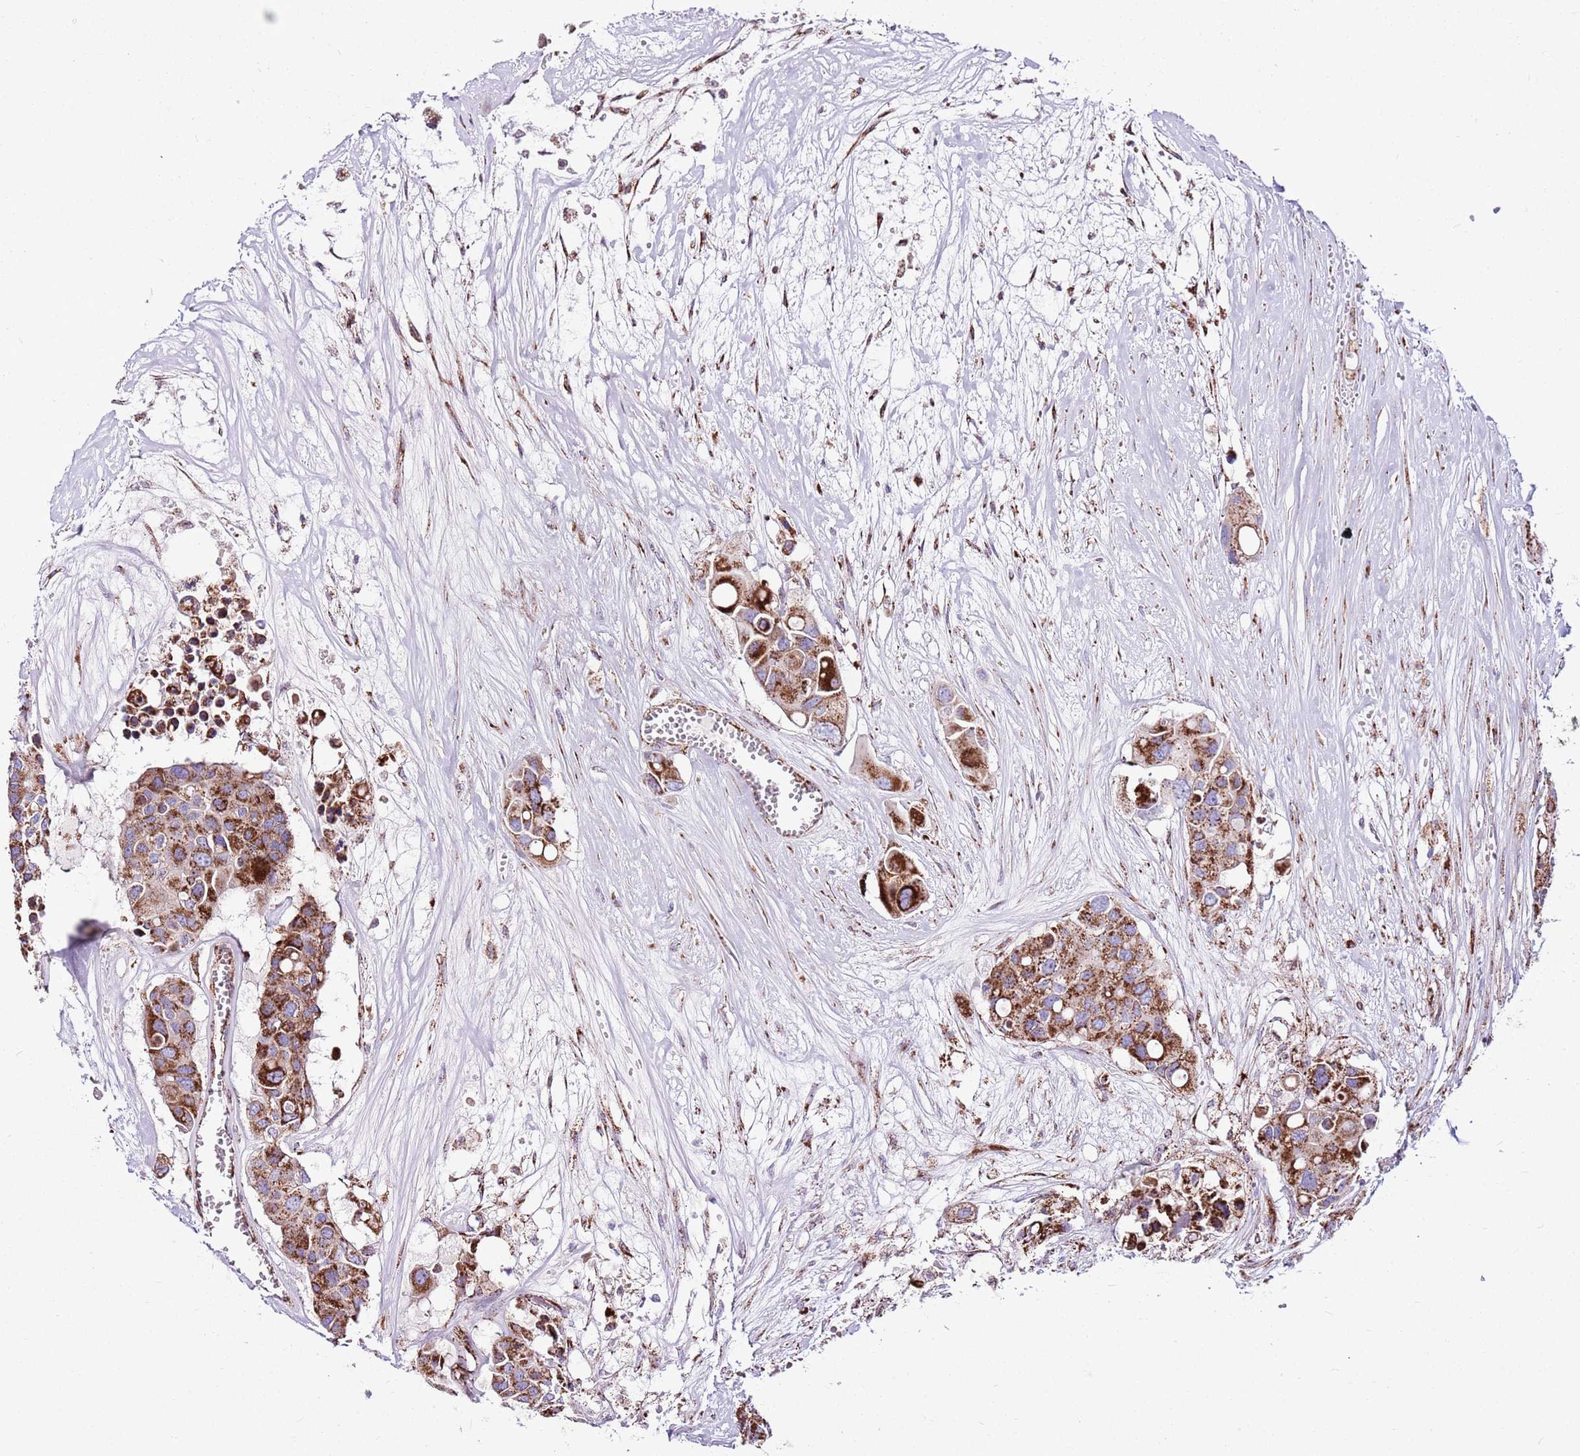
{"staining": {"intensity": "strong", "quantity": ">75%", "location": "cytoplasmic/membranous"}, "tissue": "colorectal cancer", "cell_type": "Tumor cells", "image_type": "cancer", "snomed": [{"axis": "morphology", "description": "Adenocarcinoma, NOS"}, {"axis": "topography", "description": "Colon"}], "caption": "An image of human colorectal cancer stained for a protein reveals strong cytoplasmic/membranous brown staining in tumor cells. (IHC, brightfield microscopy, high magnification).", "gene": "HECTD4", "patient": {"sex": "male", "age": 77}}